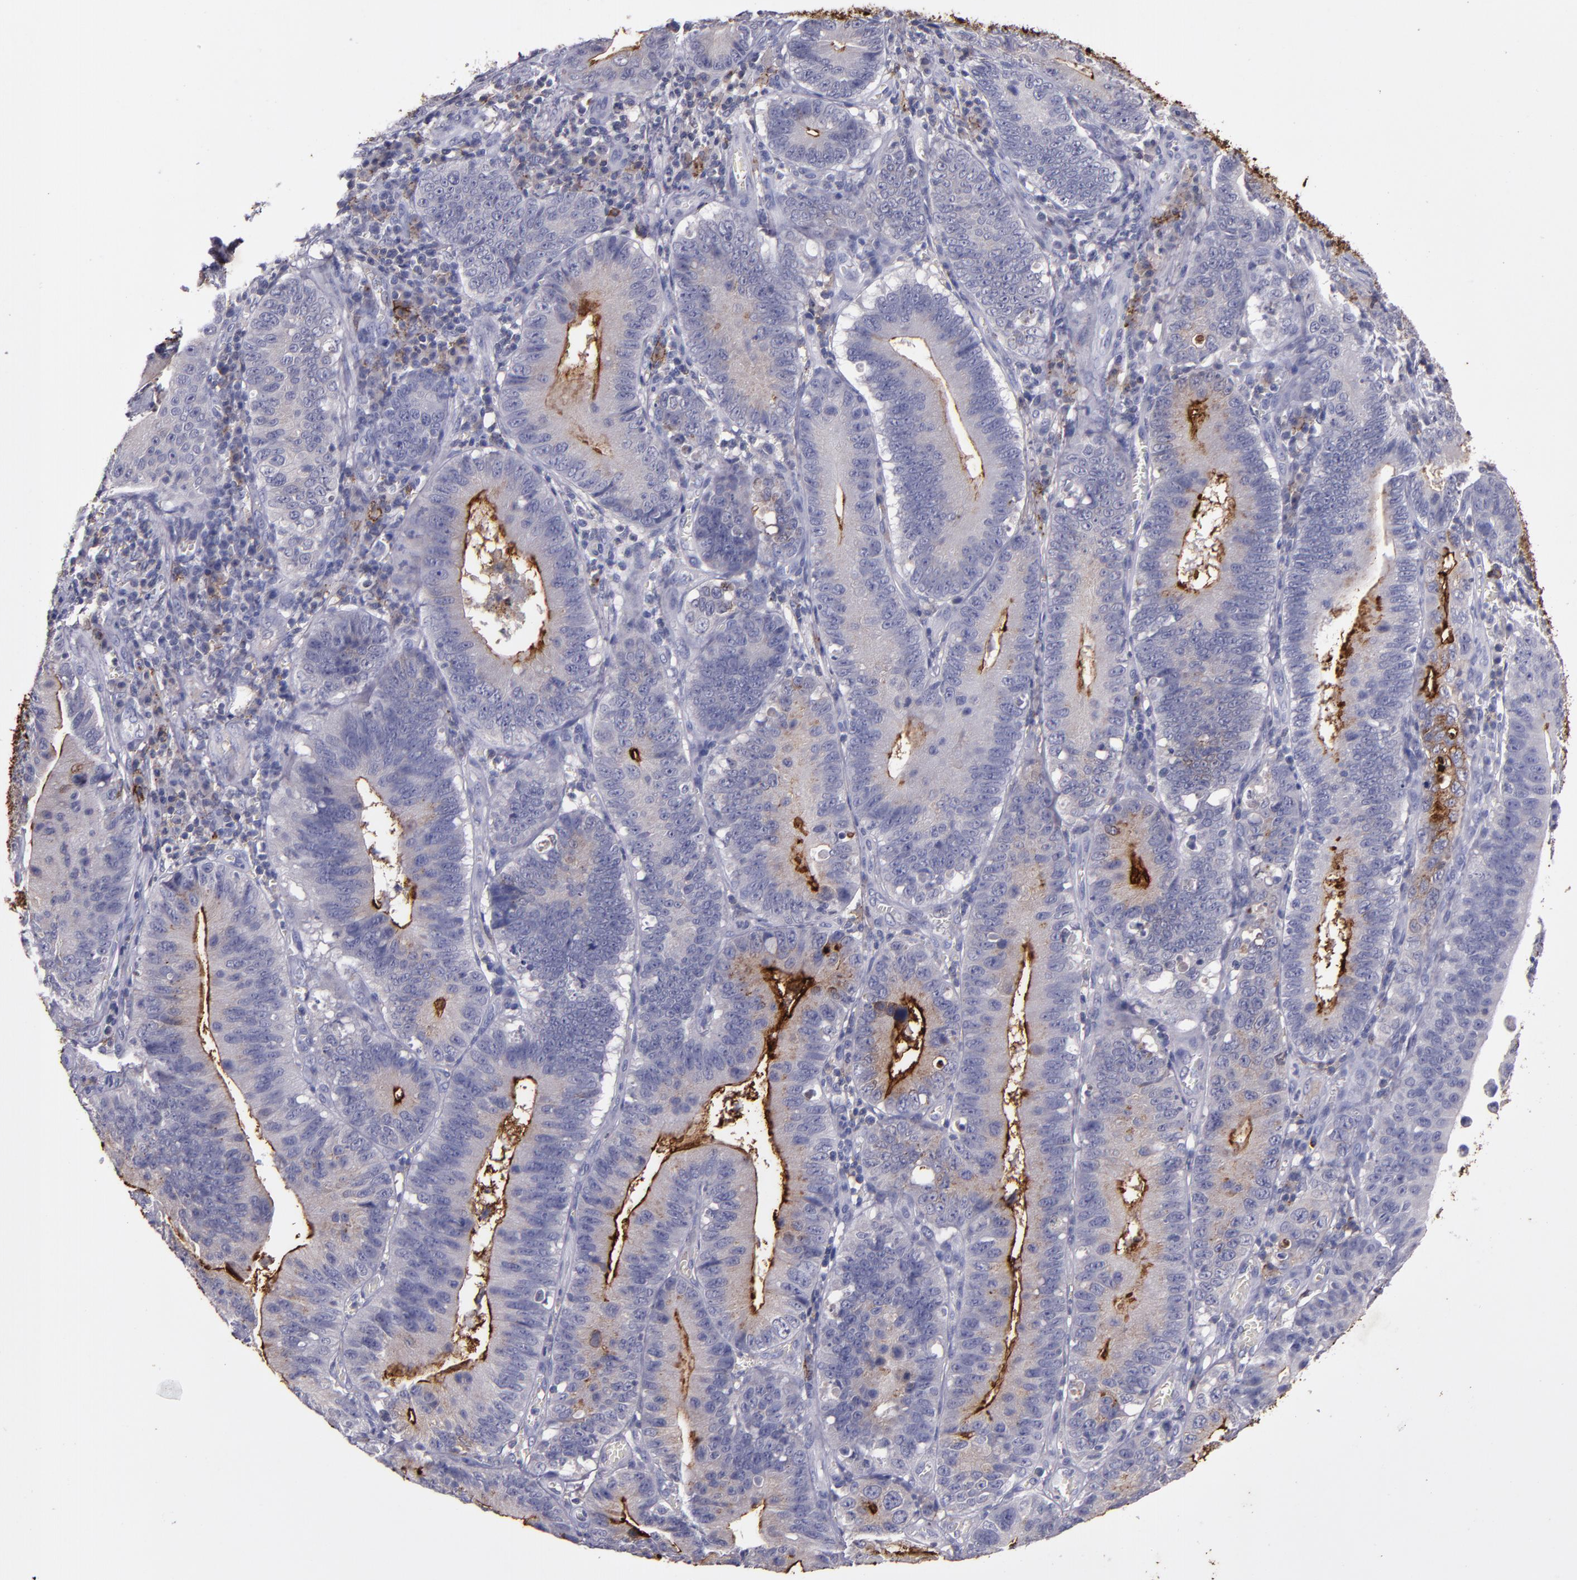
{"staining": {"intensity": "strong", "quantity": ">75%", "location": "cytoplasmic/membranous"}, "tissue": "stomach cancer", "cell_type": "Tumor cells", "image_type": "cancer", "snomed": [{"axis": "morphology", "description": "Adenocarcinoma, NOS"}, {"axis": "topography", "description": "Stomach"}, {"axis": "topography", "description": "Gastric cardia"}], "caption": "This histopathology image displays adenocarcinoma (stomach) stained with immunohistochemistry (IHC) to label a protein in brown. The cytoplasmic/membranous of tumor cells show strong positivity for the protein. Nuclei are counter-stained blue.", "gene": "MFGE8", "patient": {"sex": "male", "age": 59}}